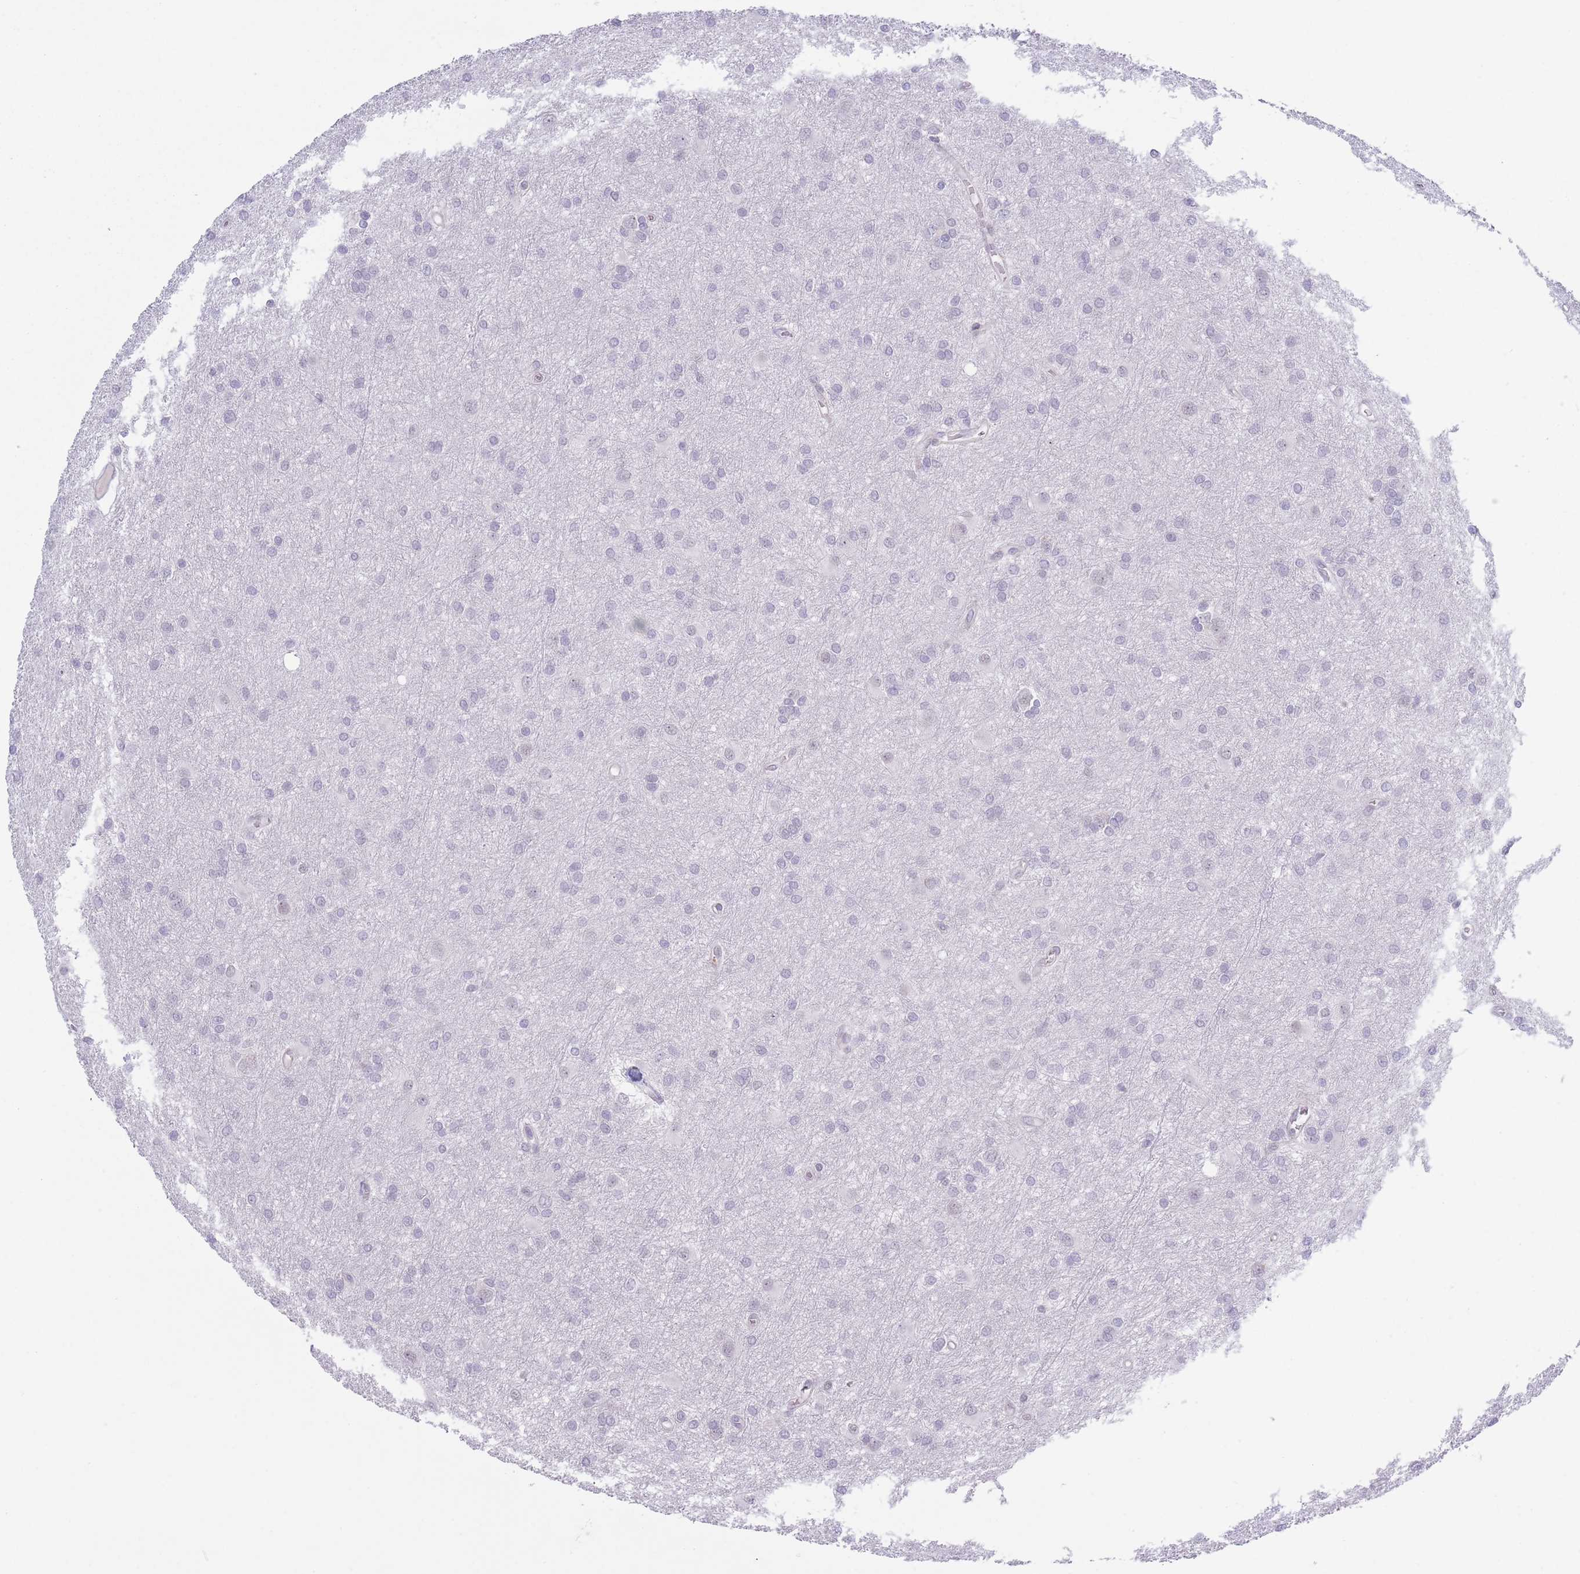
{"staining": {"intensity": "negative", "quantity": "none", "location": "none"}, "tissue": "glioma", "cell_type": "Tumor cells", "image_type": "cancer", "snomed": [{"axis": "morphology", "description": "Glioma, malignant, High grade"}, {"axis": "topography", "description": "Brain"}], "caption": "Glioma was stained to show a protein in brown. There is no significant staining in tumor cells.", "gene": "MFSD10", "patient": {"sex": "female", "age": 50}}